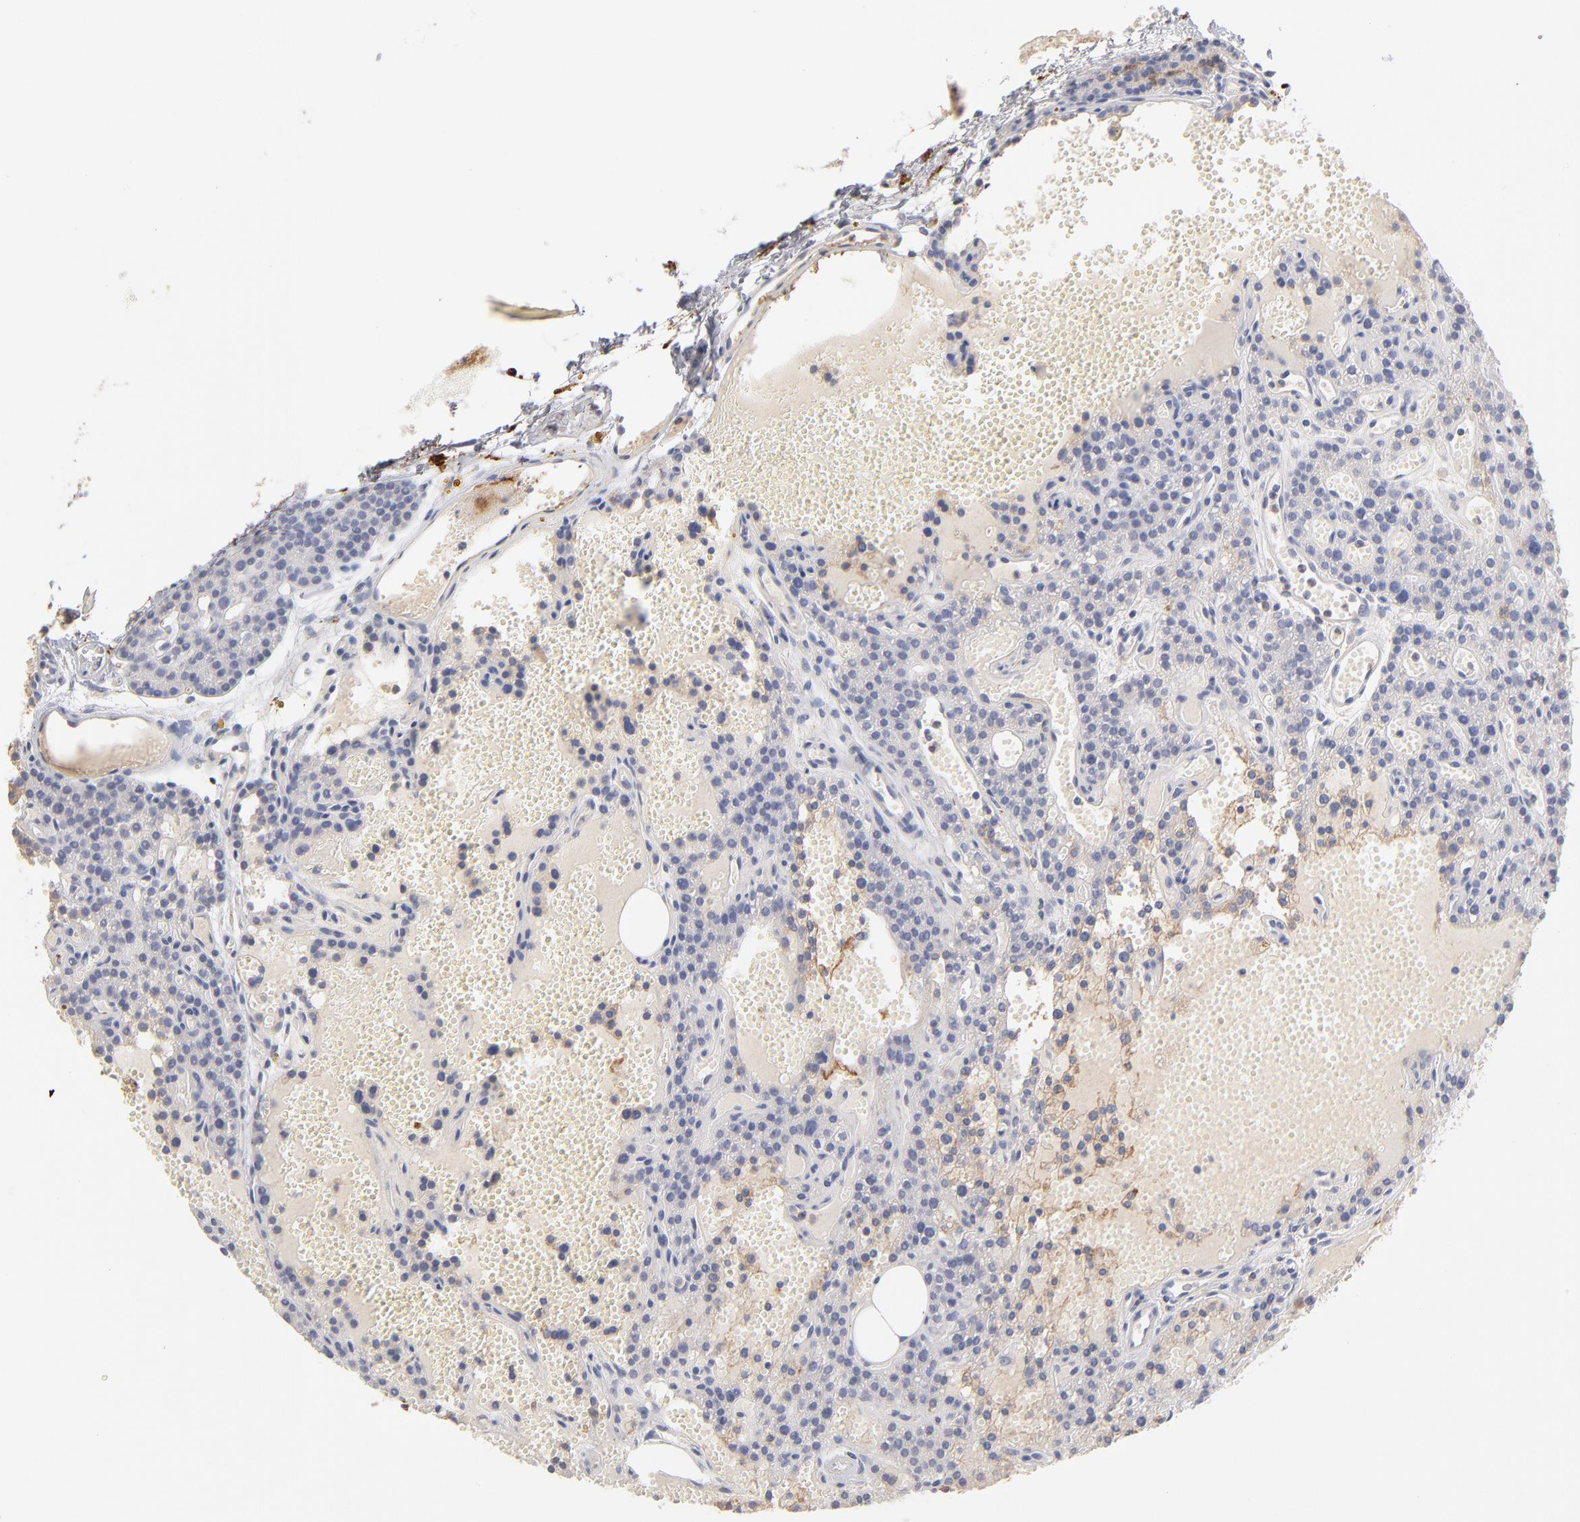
{"staining": {"intensity": "negative", "quantity": "none", "location": "none"}, "tissue": "parathyroid gland", "cell_type": "Glandular cells", "image_type": "normal", "snomed": [{"axis": "morphology", "description": "Normal tissue, NOS"}, {"axis": "topography", "description": "Parathyroid gland"}], "caption": "Immunohistochemistry of benign human parathyroid gland reveals no staining in glandular cells. The staining was performed using DAB (3,3'-diaminobenzidine) to visualize the protein expression in brown, while the nuclei were stained in blue with hematoxylin (Magnification: 20x).", "gene": "APOH", "patient": {"sex": "male", "age": 25}}